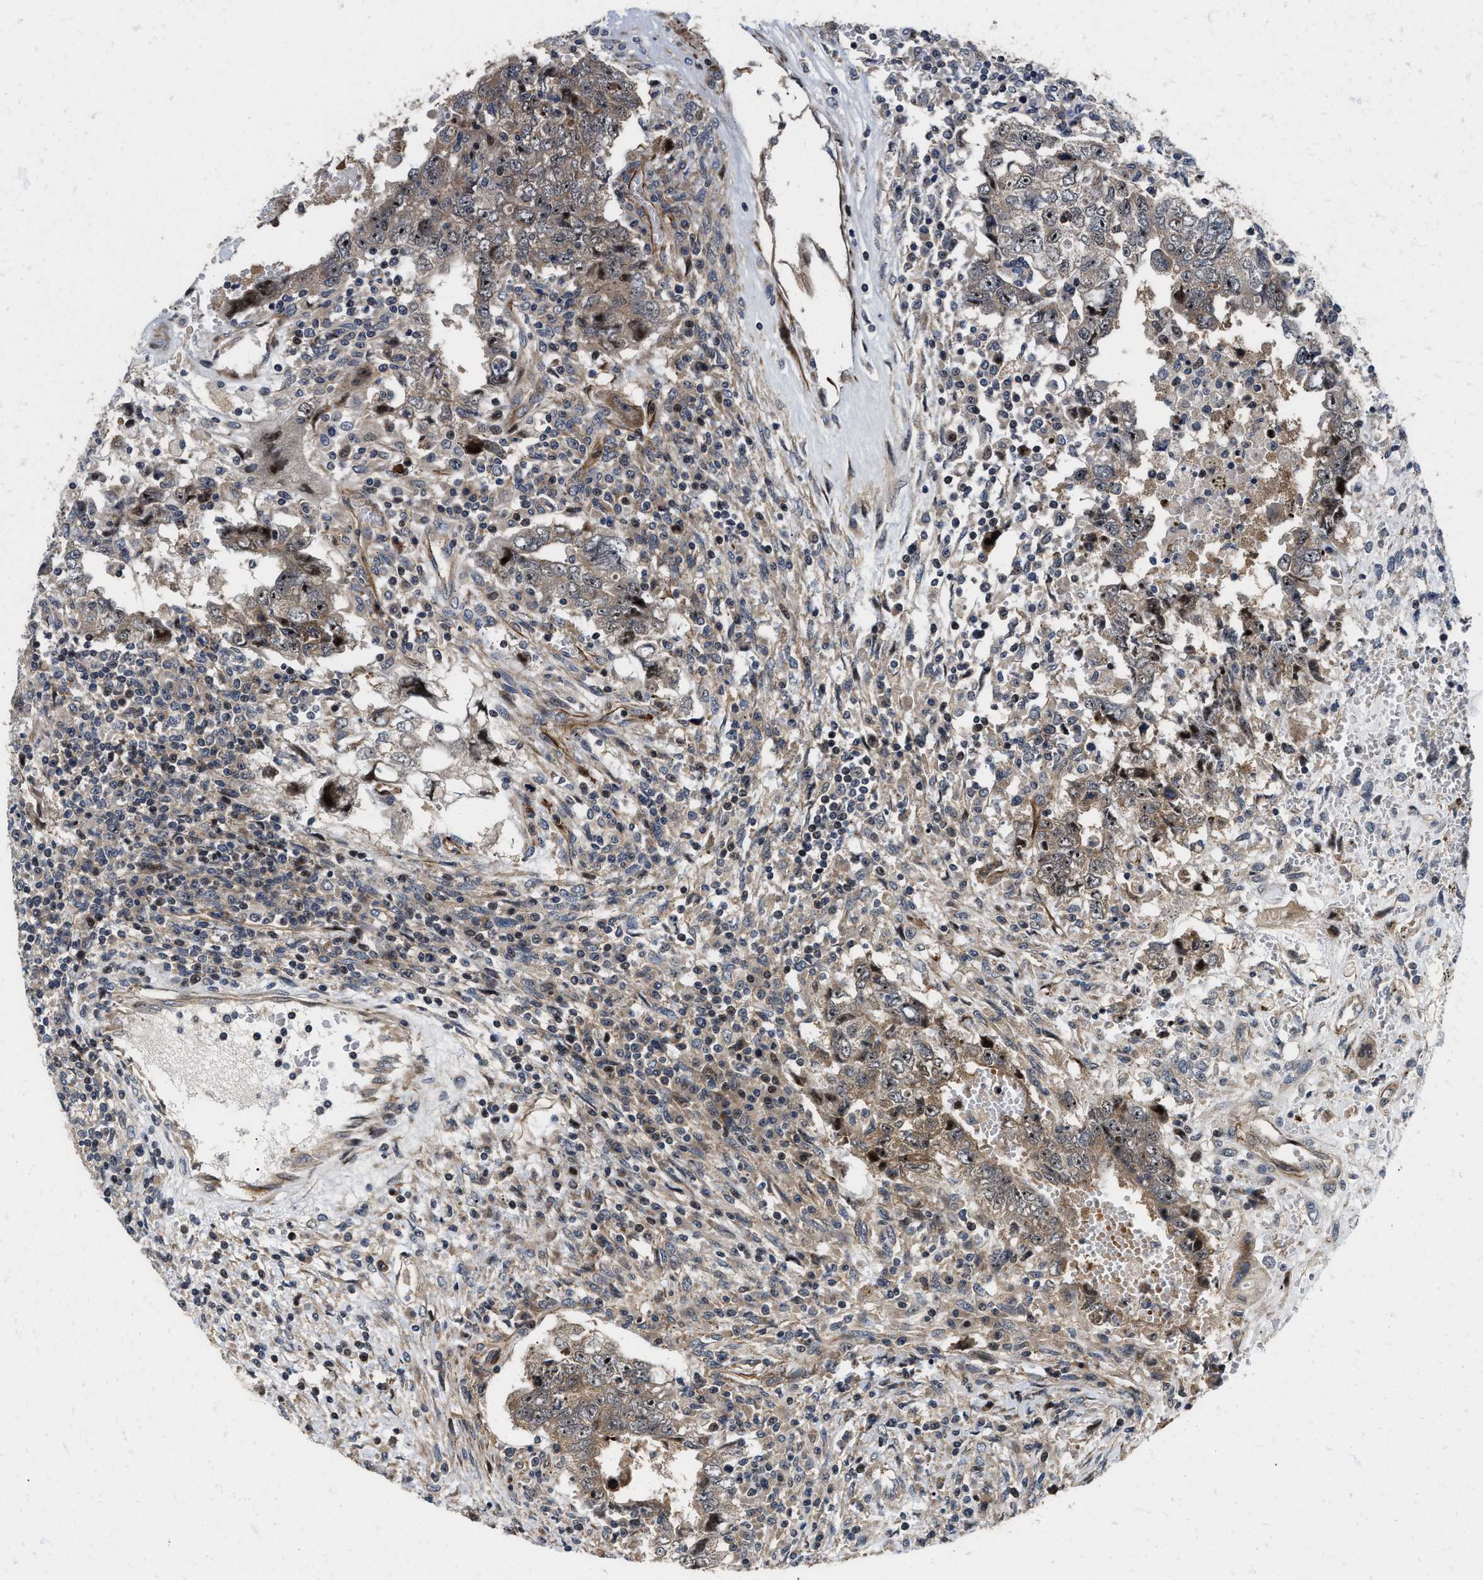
{"staining": {"intensity": "moderate", "quantity": "25%-75%", "location": "cytoplasmic/membranous,nuclear"}, "tissue": "testis cancer", "cell_type": "Tumor cells", "image_type": "cancer", "snomed": [{"axis": "morphology", "description": "Carcinoma, Embryonal, NOS"}, {"axis": "topography", "description": "Testis"}], "caption": "Moderate cytoplasmic/membranous and nuclear protein positivity is identified in about 25%-75% of tumor cells in testis cancer (embryonal carcinoma).", "gene": "ALDH3A2", "patient": {"sex": "male", "age": 26}}